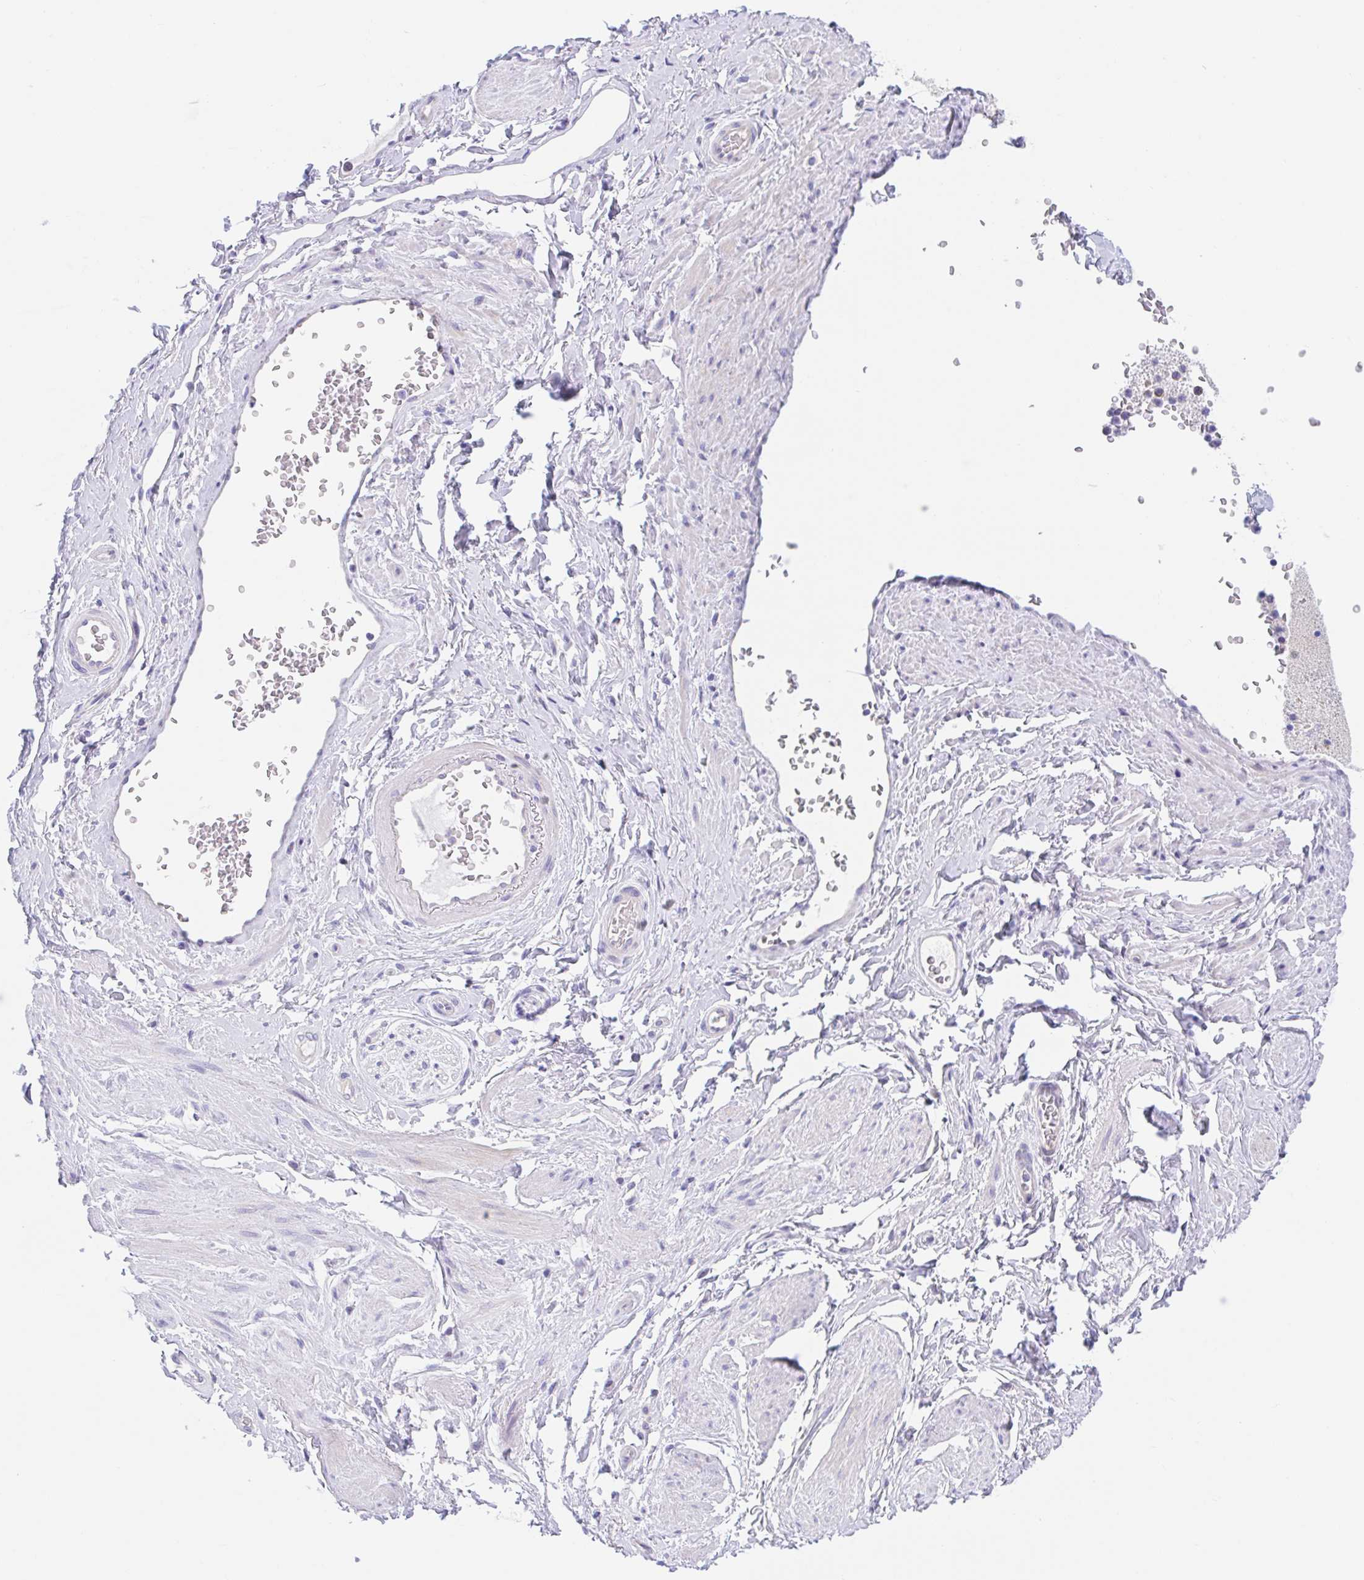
{"staining": {"intensity": "negative", "quantity": "none", "location": "none"}, "tissue": "adipose tissue", "cell_type": "Adipocytes", "image_type": "normal", "snomed": [{"axis": "morphology", "description": "Normal tissue, NOS"}, {"axis": "topography", "description": "Vagina"}, {"axis": "topography", "description": "Peripheral nerve tissue"}], "caption": "This micrograph is of benign adipose tissue stained with immunohistochemistry to label a protein in brown with the nuclei are counter-stained blue. There is no expression in adipocytes. The staining is performed using DAB (3,3'-diaminobenzidine) brown chromogen with nuclei counter-stained in using hematoxylin.", "gene": "TMEM86A", "patient": {"sex": "female", "age": 71}}